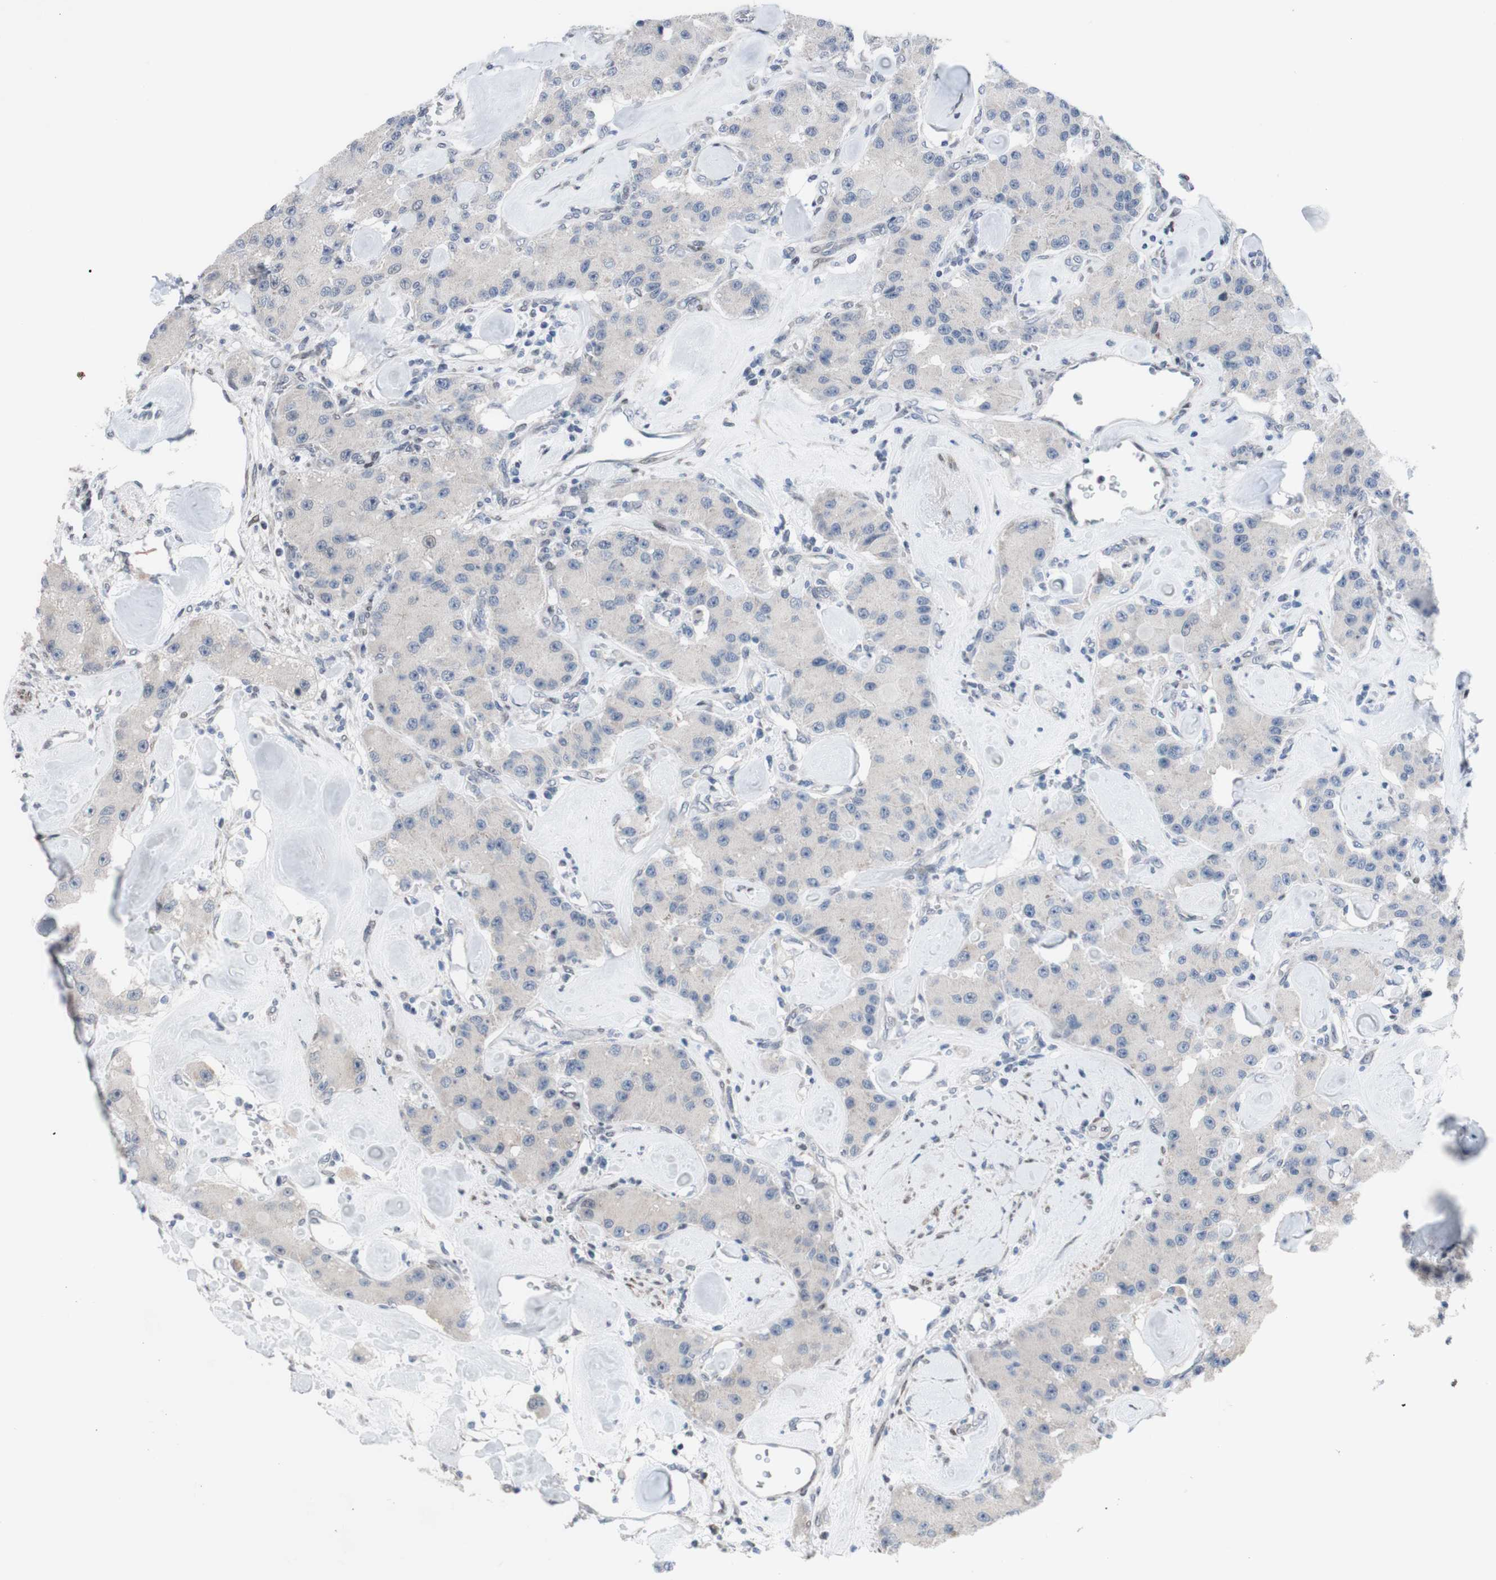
{"staining": {"intensity": "negative", "quantity": "none", "location": "none"}, "tissue": "carcinoid", "cell_type": "Tumor cells", "image_type": "cancer", "snomed": [{"axis": "morphology", "description": "Carcinoid, malignant, NOS"}, {"axis": "topography", "description": "Pancreas"}], "caption": "There is no significant staining in tumor cells of malignant carcinoid. (Stains: DAB immunohistochemistry (IHC) with hematoxylin counter stain, Microscopy: brightfield microscopy at high magnification).", "gene": "PHTF2", "patient": {"sex": "male", "age": 41}}